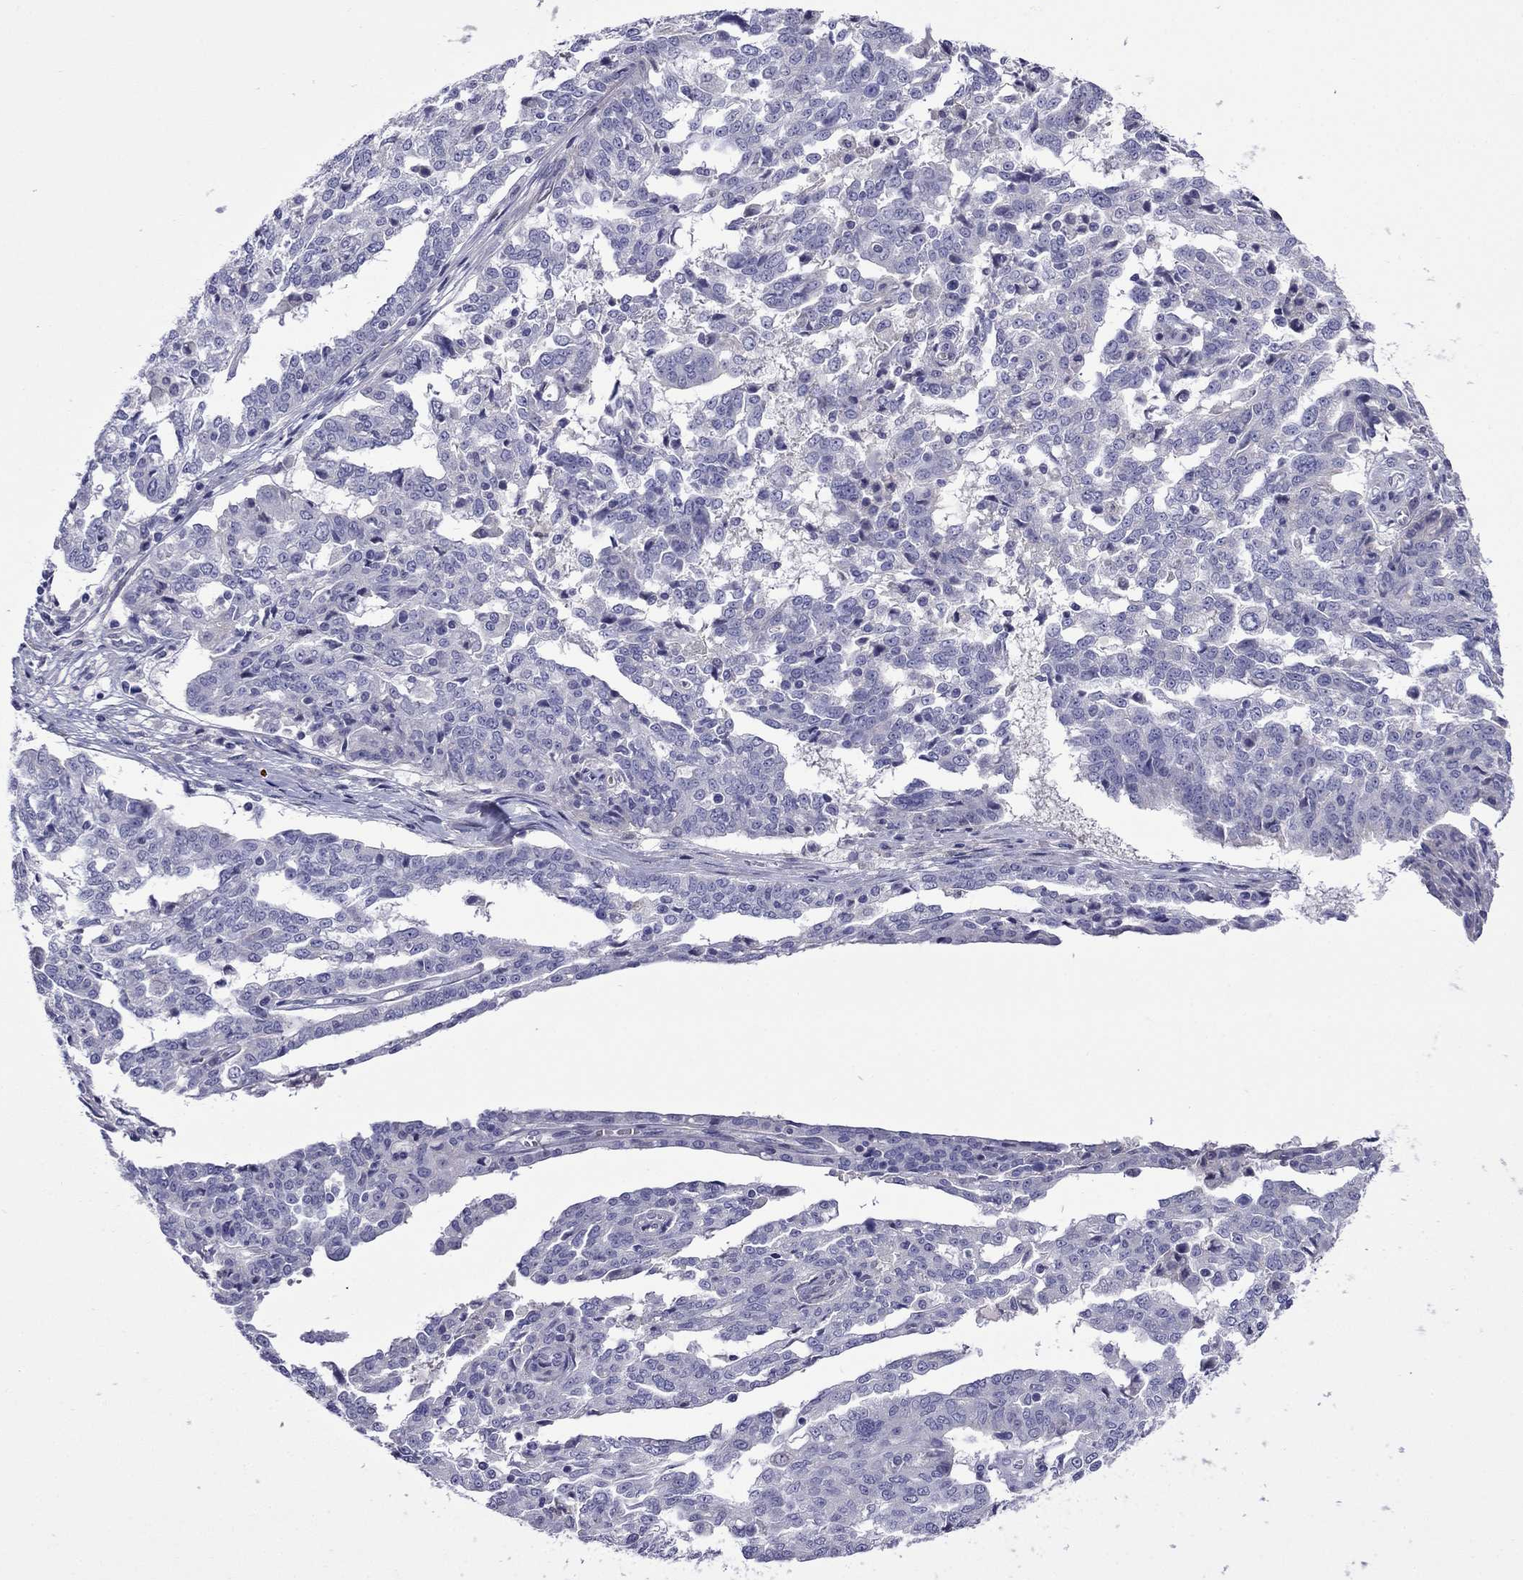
{"staining": {"intensity": "negative", "quantity": "none", "location": "none"}, "tissue": "ovarian cancer", "cell_type": "Tumor cells", "image_type": "cancer", "snomed": [{"axis": "morphology", "description": "Cystadenocarcinoma, serous, NOS"}, {"axis": "topography", "description": "Ovary"}], "caption": "Immunohistochemical staining of ovarian serous cystadenocarcinoma displays no significant positivity in tumor cells.", "gene": "STAR", "patient": {"sex": "female", "age": 67}}